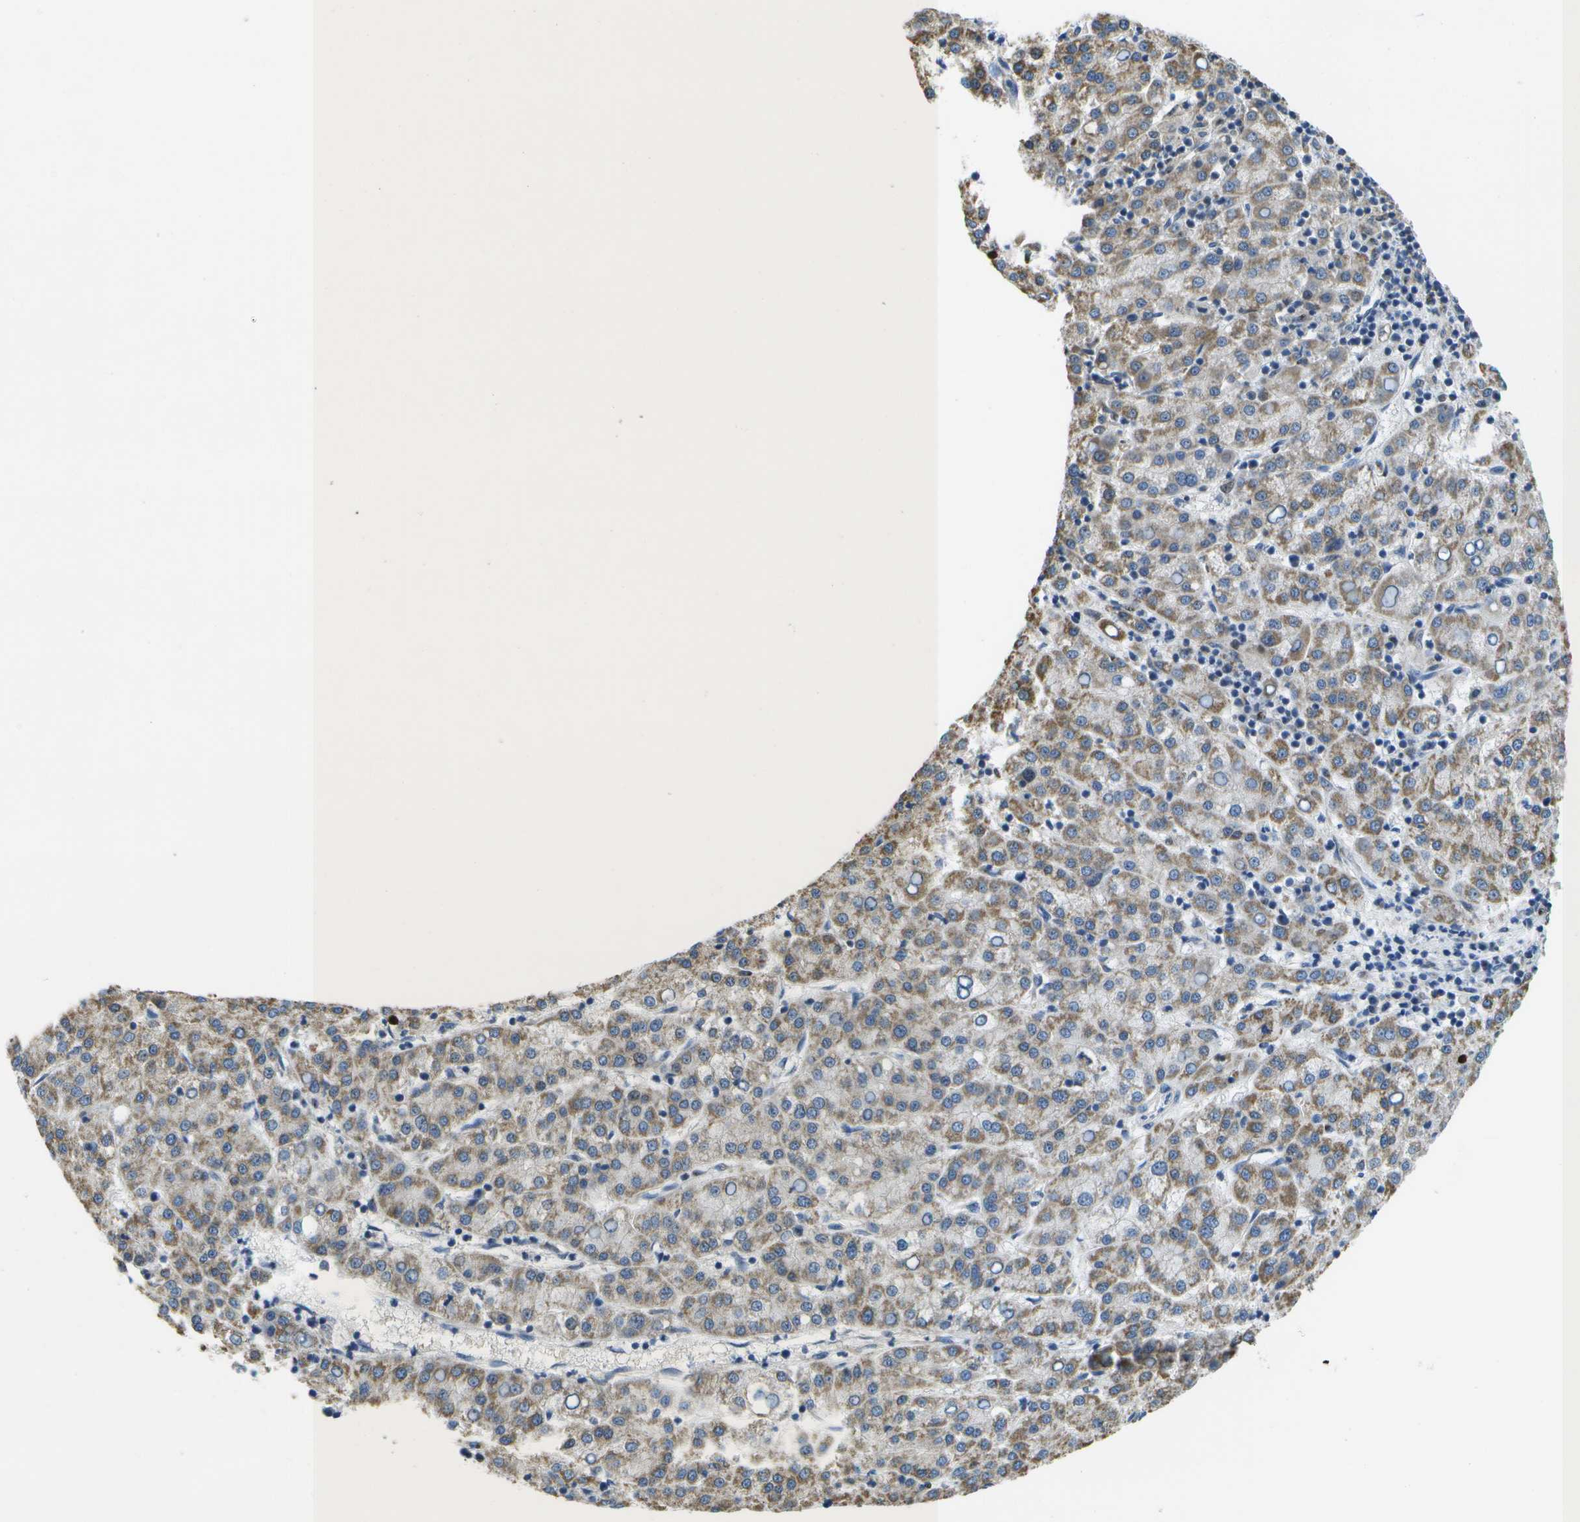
{"staining": {"intensity": "weak", "quantity": ">75%", "location": "cytoplasmic/membranous"}, "tissue": "liver cancer", "cell_type": "Tumor cells", "image_type": "cancer", "snomed": [{"axis": "morphology", "description": "Carcinoma, Hepatocellular, NOS"}, {"axis": "topography", "description": "Liver"}], "caption": "Immunohistochemical staining of hepatocellular carcinoma (liver) reveals weak cytoplasmic/membranous protein positivity in about >75% of tumor cells. (DAB (3,3'-diaminobenzidine) IHC with brightfield microscopy, high magnification).", "gene": "GALNT15", "patient": {"sex": "female", "age": 58}}